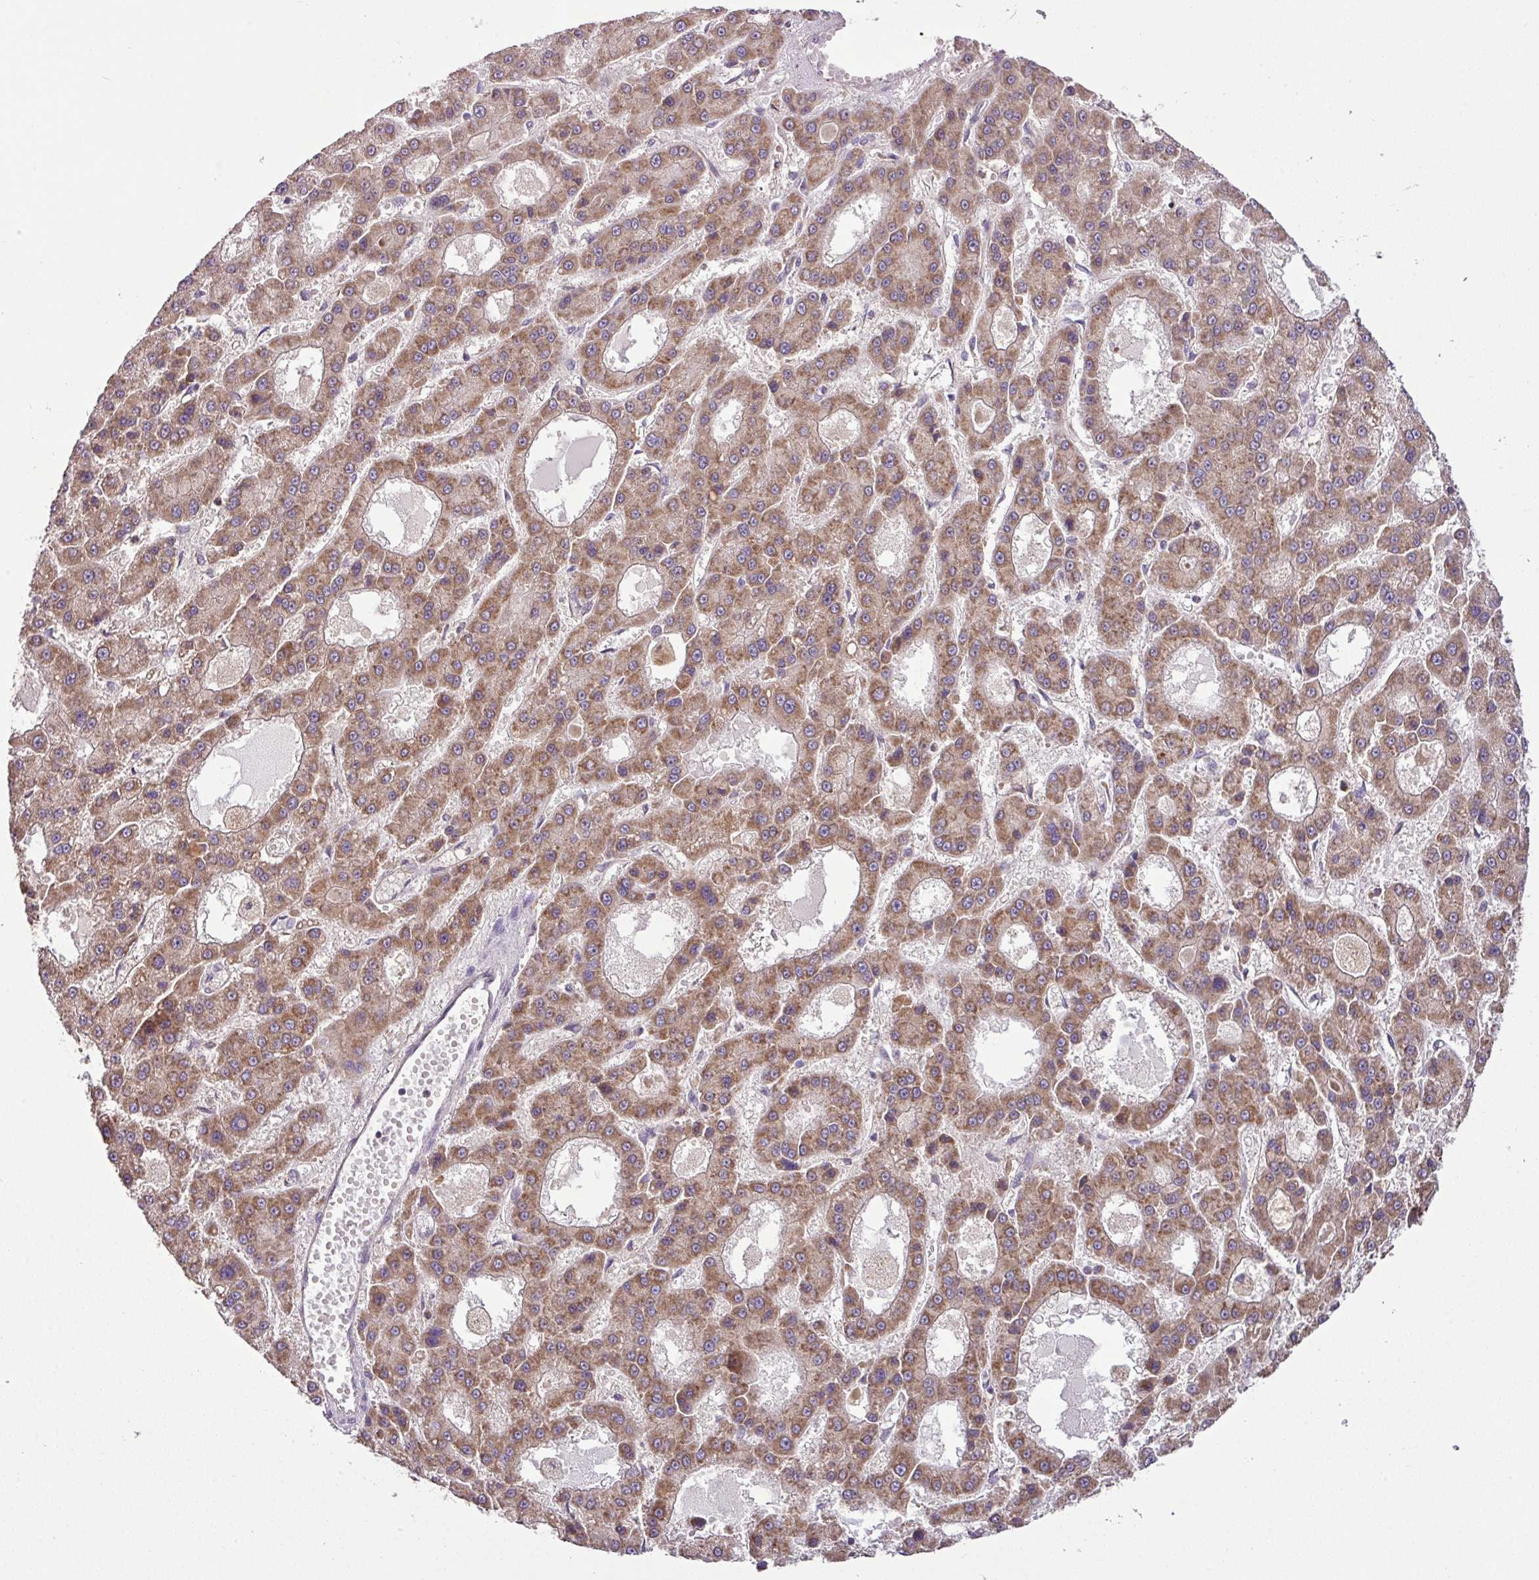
{"staining": {"intensity": "moderate", "quantity": ">75%", "location": "cytoplasmic/membranous"}, "tissue": "liver cancer", "cell_type": "Tumor cells", "image_type": "cancer", "snomed": [{"axis": "morphology", "description": "Carcinoma, Hepatocellular, NOS"}, {"axis": "topography", "description": "Liver"}], "caption": "Immunohistochemistry (IHC) (DAB) staining of liver cancer (hepatocellular carcinoma) displays moderate cytoplasmic/membranous protein positivity in about >75% of tumor cells.", "gene": "SMCO4", "patient": {"sex": "male", "age": 70}}